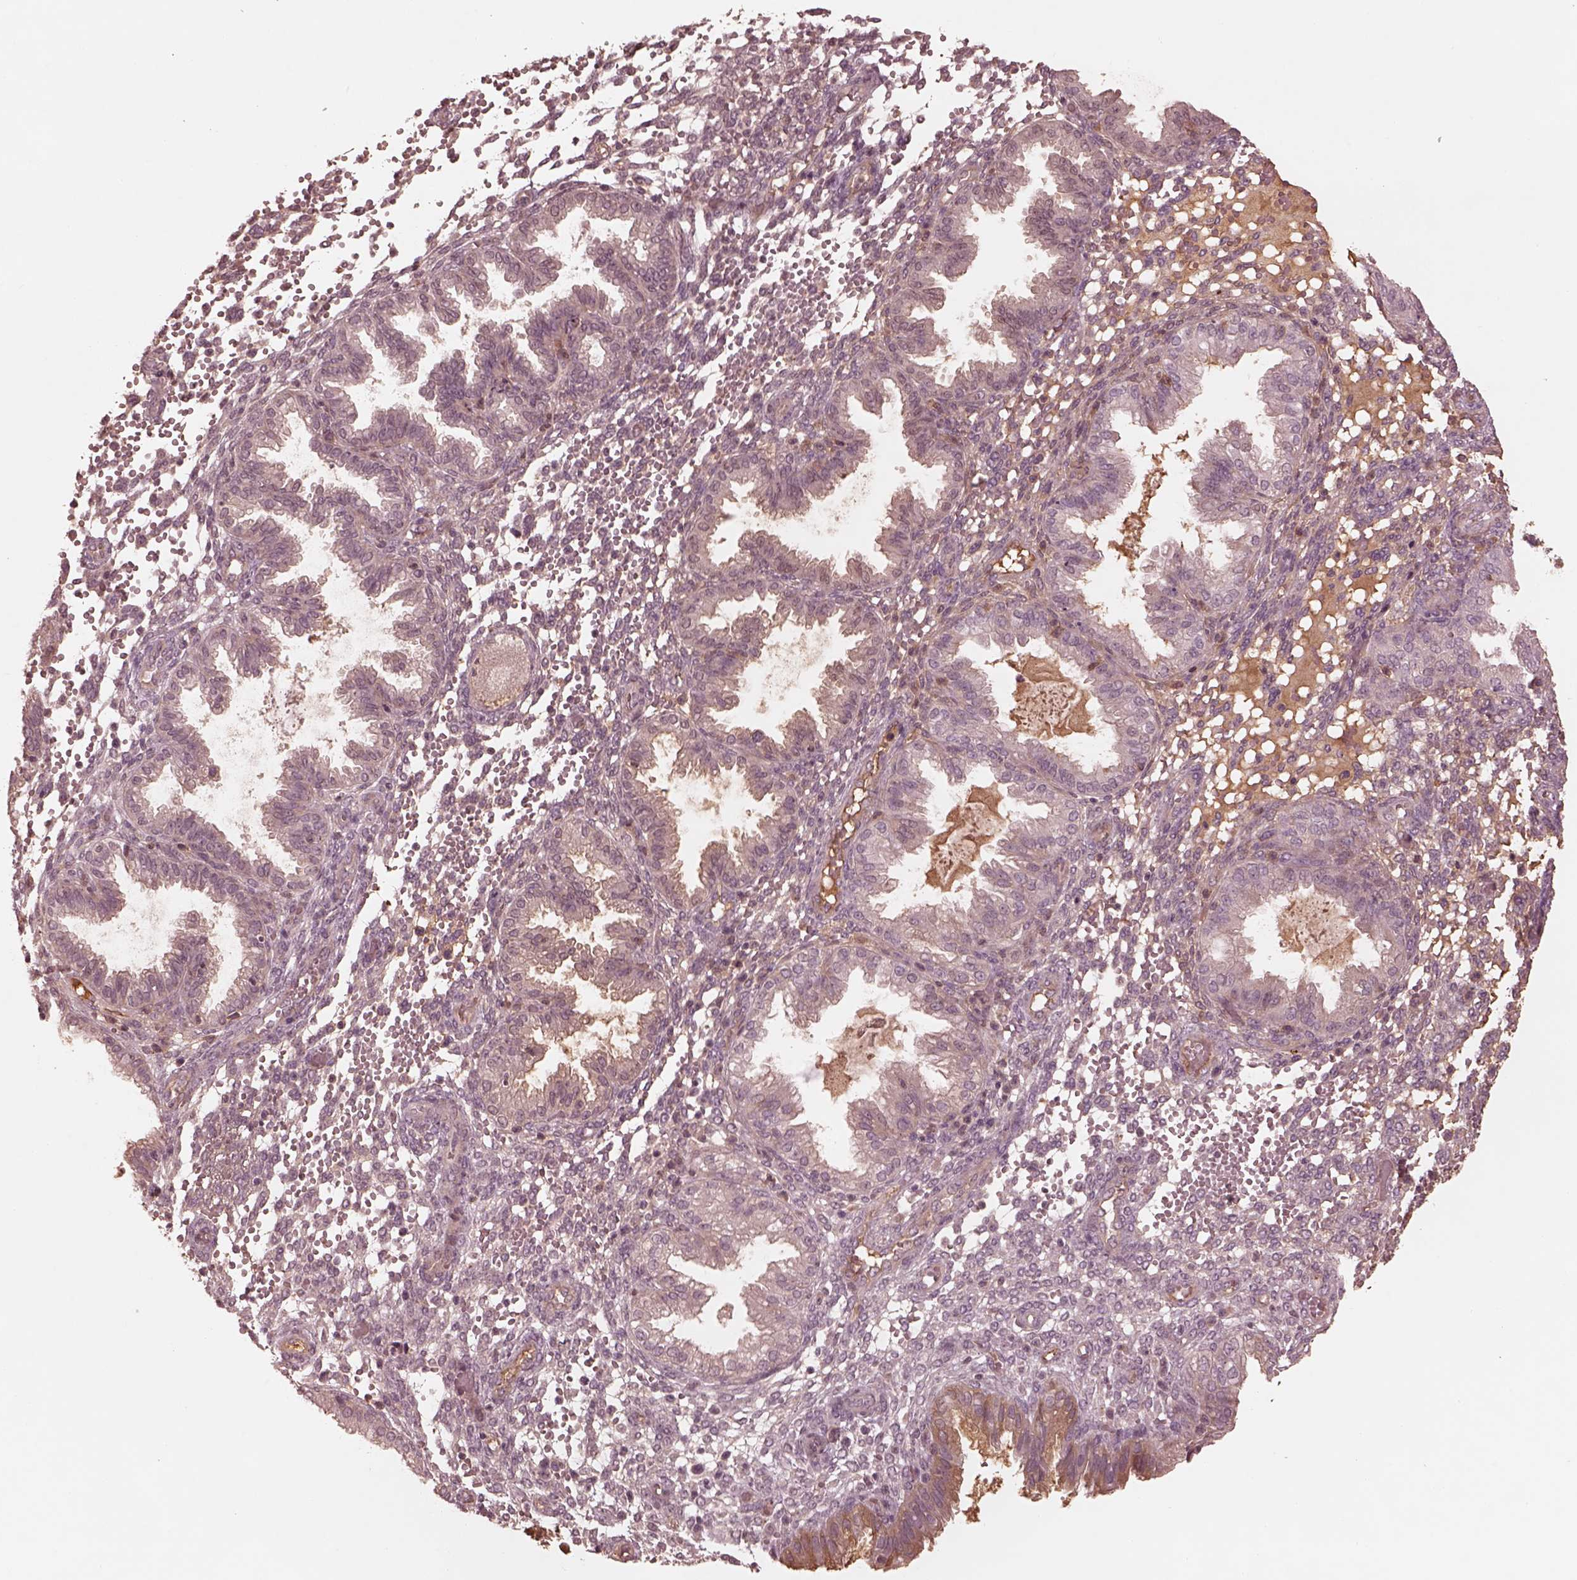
{"staining": {"intensity": "negative", "quantity": "none", "location": "none"}, "tissue": "endometrium", "cell_type": "Cells in endometrial stroma", "image_type": "normal", "snomed": [{"axis": "morphology", "description": "Normal tissue, NOS"}, {"axis": "topography", "description": "Endometrium"}], "caption": "Immunohistochemistry of unremarkable endometrium exhibits no positivity in cells in endometrial stroma.", "gene": "TF", "patient": {"sex": "female", "age": 33}}